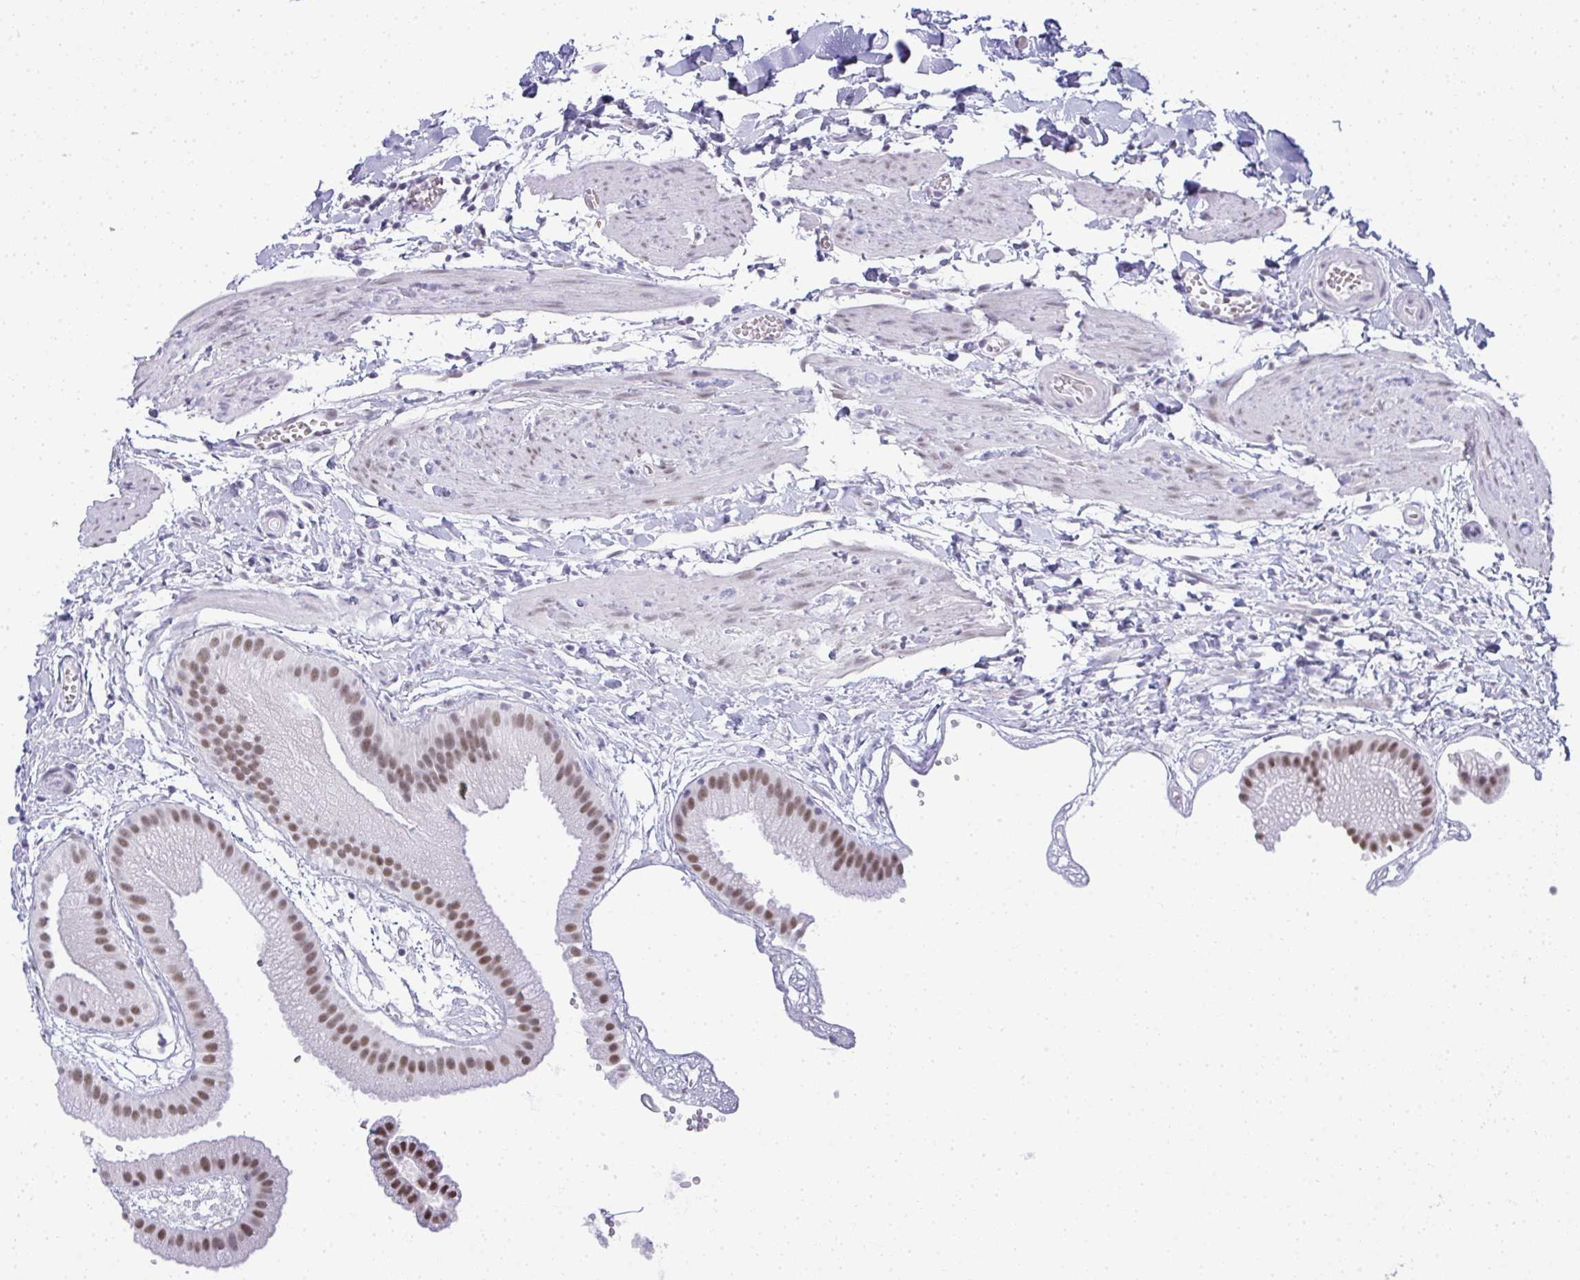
{"staining": {"intensity": "moderate", "quantity": "25%-75%", "location": "nuclear"}, "tissue": "gallbladder", "cell_type": "Glandular cells", "image_type": "normal", "snomed": [{"axis": "morphology", "description": "Normal tissue, NOS"}, {"axis": "topography", "description": "Gallbladder"}], "caption": "Immunohistochemical staining of normal human gallbladder displays medium levels of moderate nuclear staining in about 25%-75% of glandular cells.", "gene": "PLA2G1B", "patient": {"sex": "female", "age": 63}}